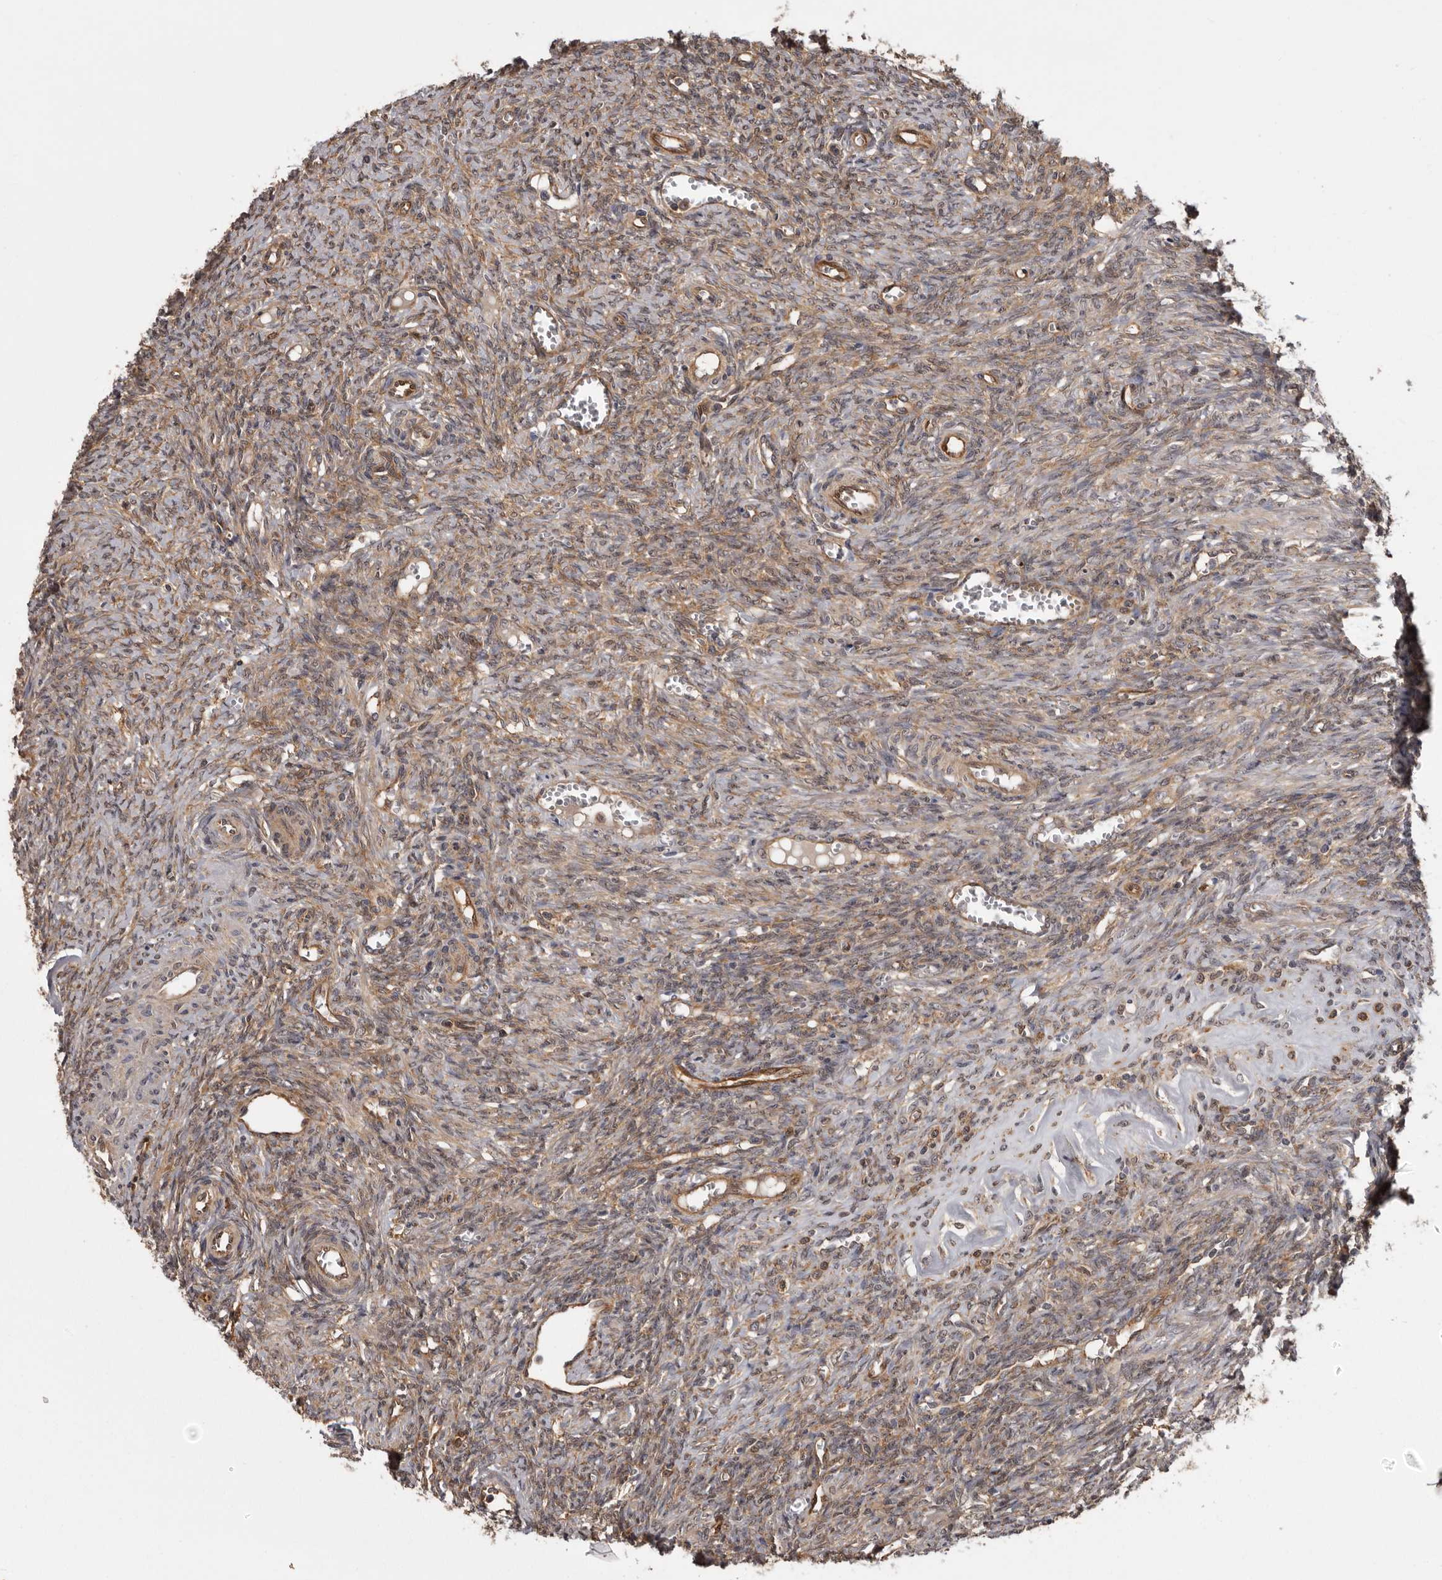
{"staining": {"intensity": "weak", "quantity": ">75%", "location": "cytoplasmic/membranous"}, "tissue": "ovary", "cell_type": "Ovarian stroma cells", "image_type": "normal", "snomed": [{"axis": "morphology", "description": "Normal tissue, NOS"}, {"axis": "topography", "description": "Ovary"}], "caption": "Immunohistochemical staining of normal ovary reveals weak cytoplasmic/membranous protein expression in about >75% of ovarian stroma cells.", "gene": "DARS1", "patient": {"sex": "female", "age": 41}}